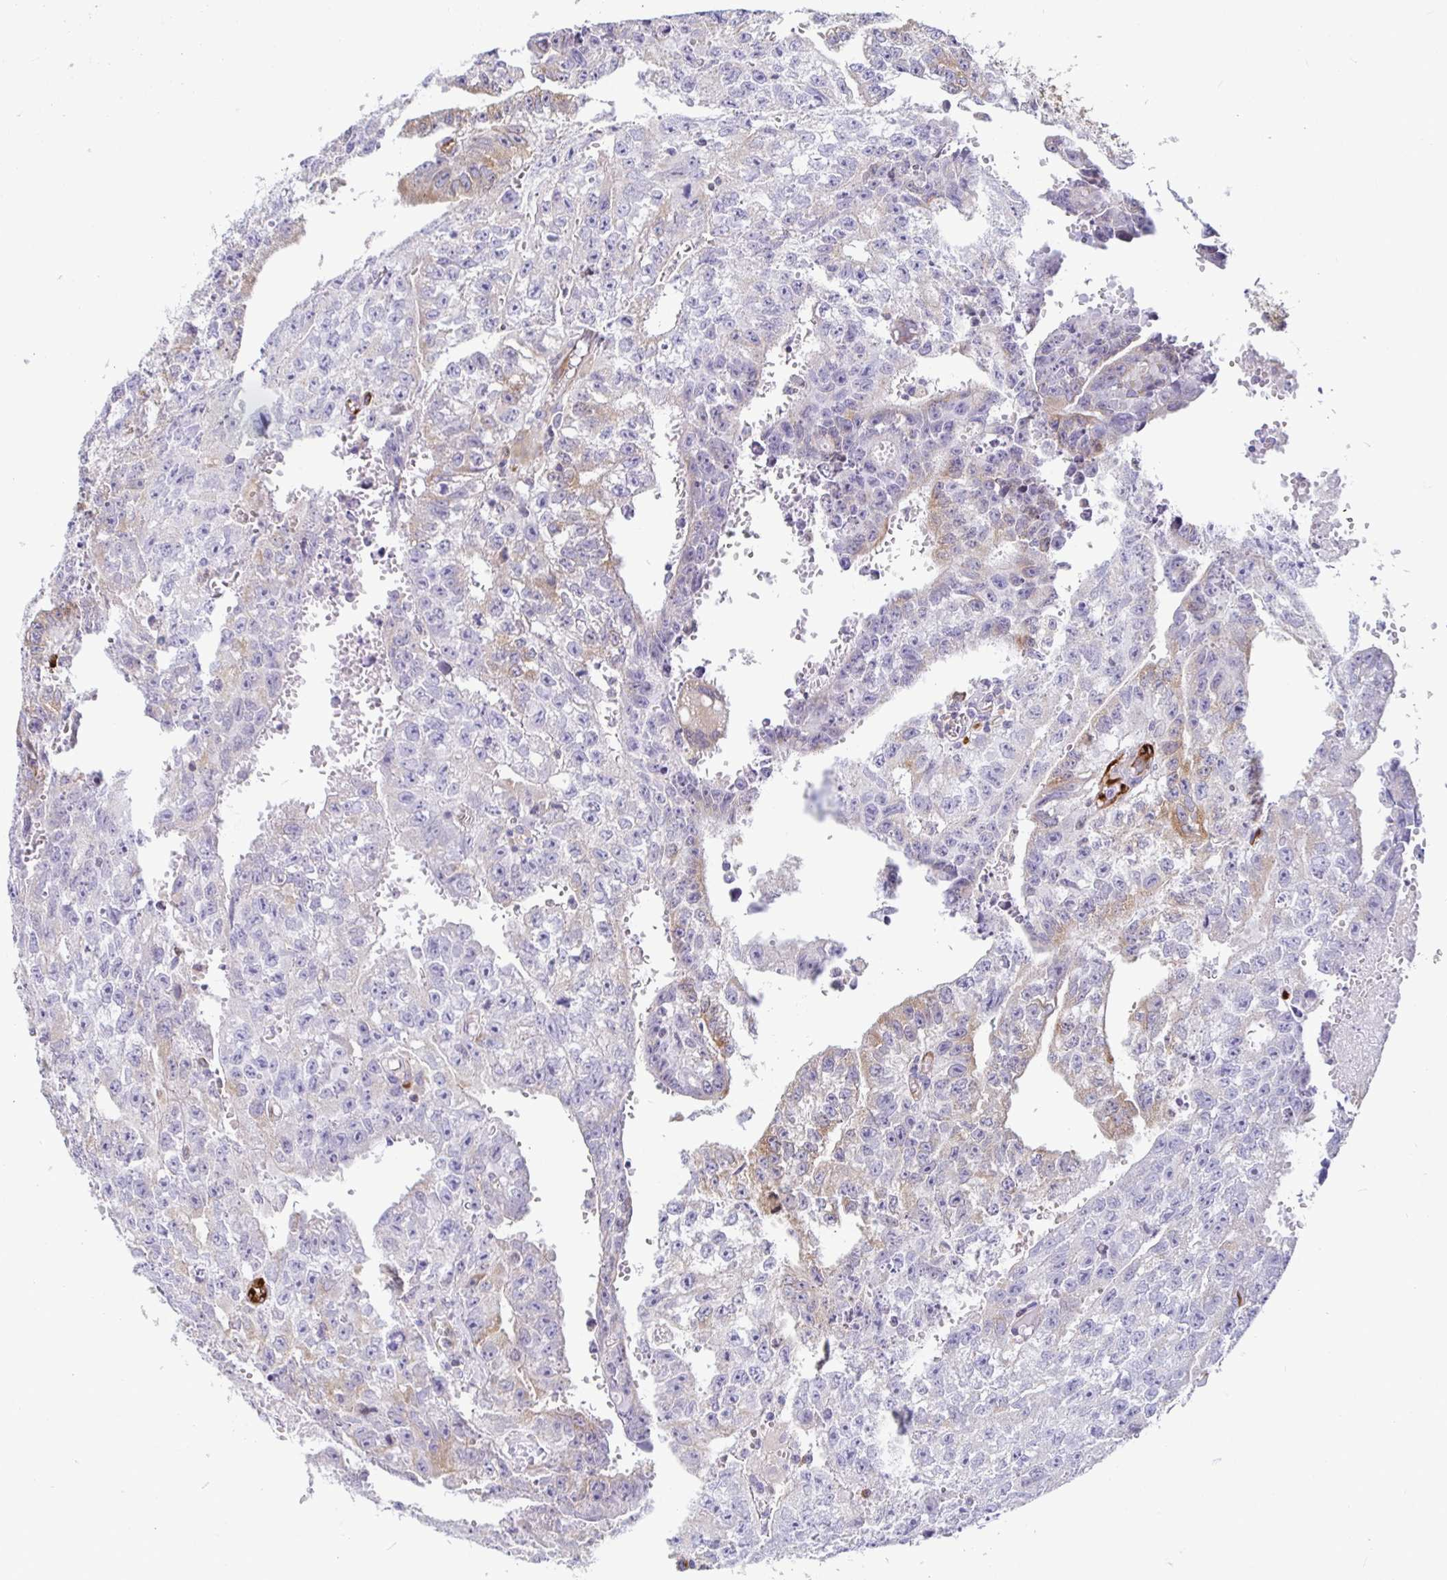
{"staining": {"intensity": "weak", "quantity": "<25%", "location": "cytoplasmic/membranous"}, "tissue": "testis cancer", "cell_type": "Tumor cells", "image_type": "cancer", "snomed": [{"axis": "morphology", "description": "Carcinoma, Embryonal, NOS"}, {"axis": "morphology", "description": "Teratoma, malignant, NOS"}, {"axis": "topography", "description": "Testis"}], "caption": "Embryonal carcinoma (testis) stained for a protein using IHC shows no expression tumor cells.", "gene": "TP53I11", "patient": {"sex": "male", "age": 24}}